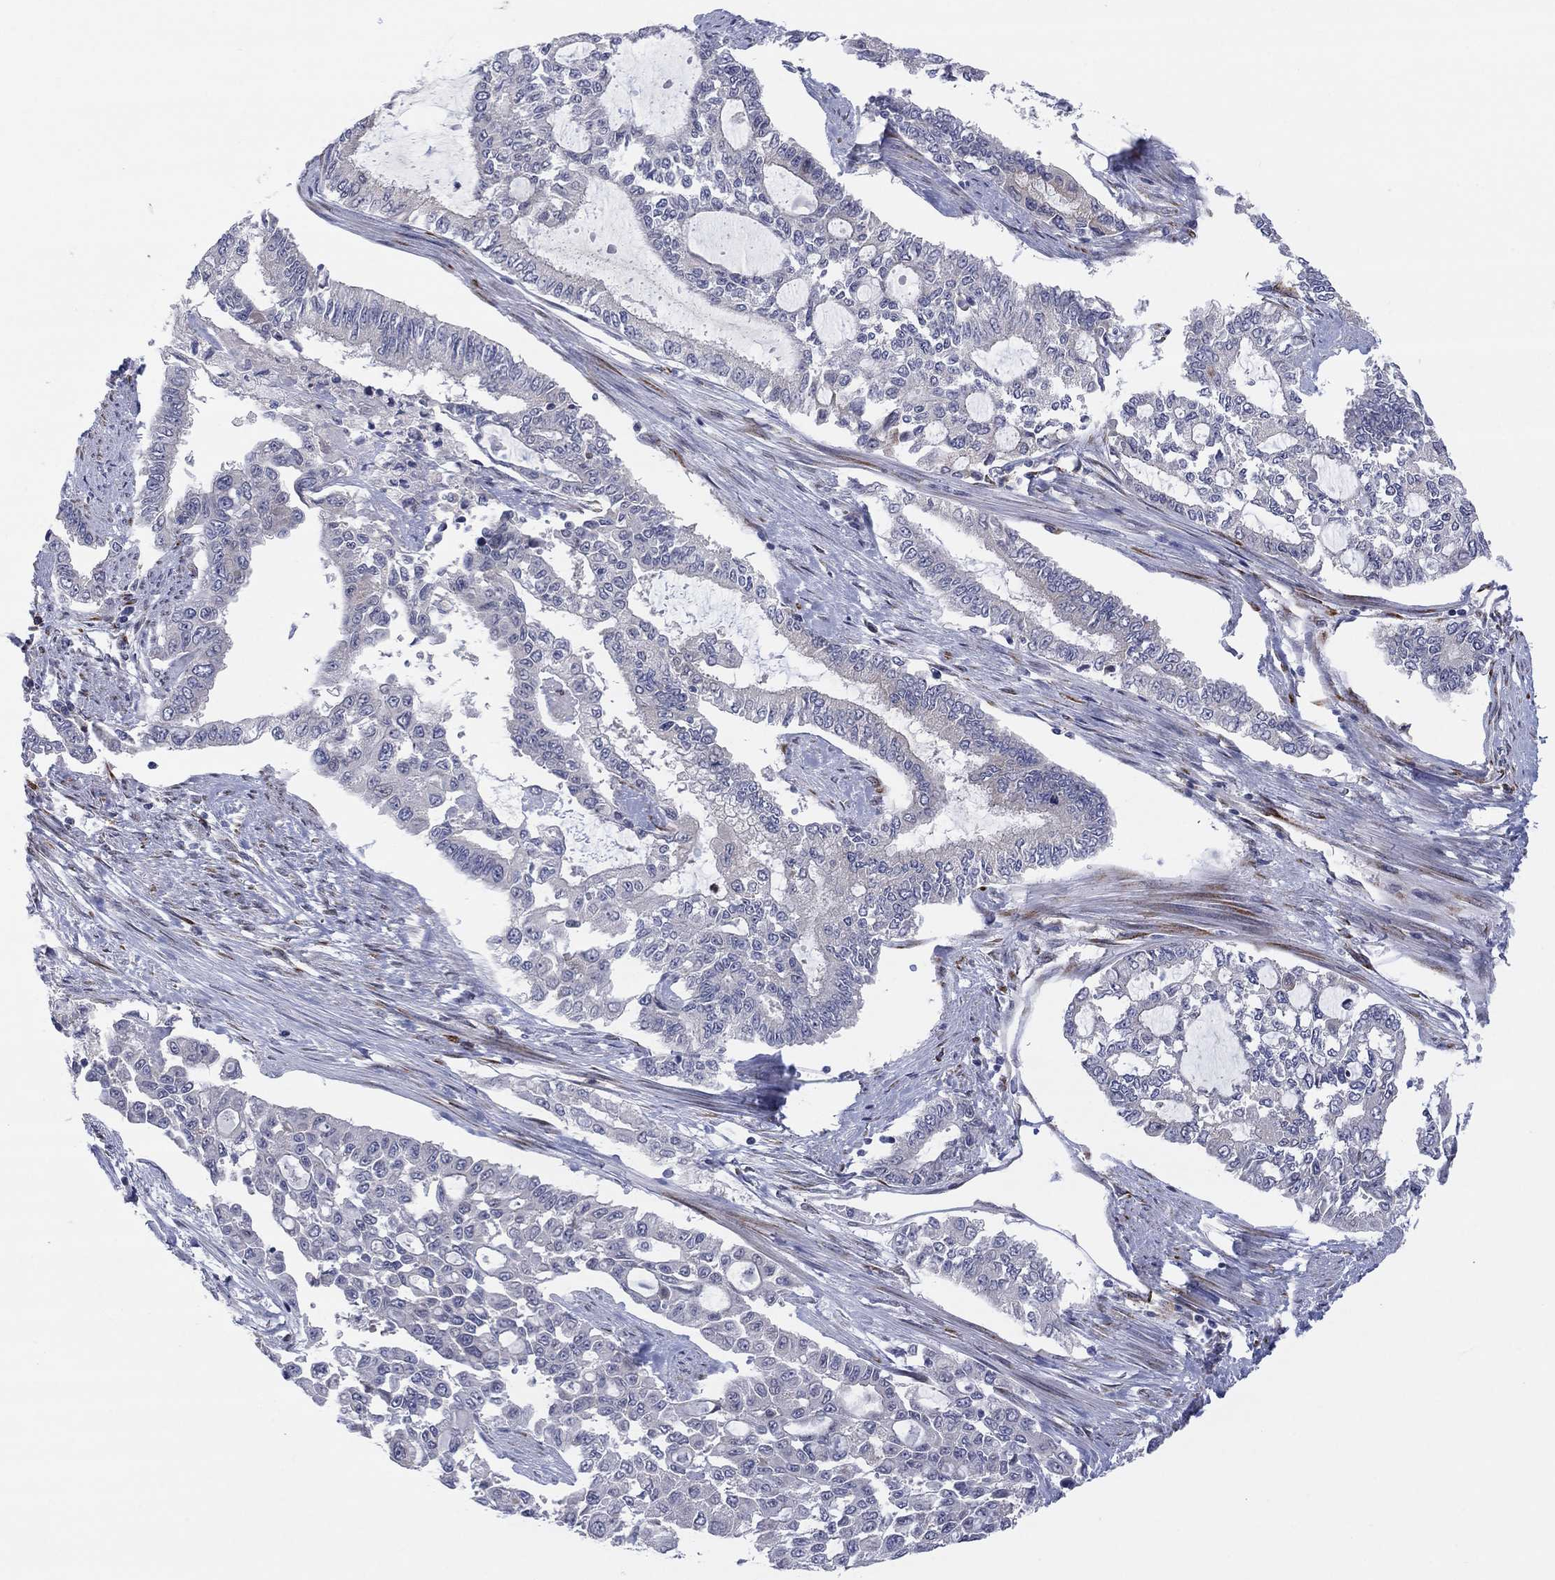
{"staining": {"intensity": "negative", "quantity": "none", "location": "none"}, "tissue": "endometrial cancer", "cell_type": "Tumor cells", "image_type": "cancer", "snomed": [{"axis": "morphology", "description": "Adenocarcinoma, NOS"}, {"axis": "topography", "description": "Uterus"}], "caption": "There is no significant positivity in tumor cells of endometrial cancer.", "gene": "TTC21B", "patient": {"sex": "female", "age": 59}}